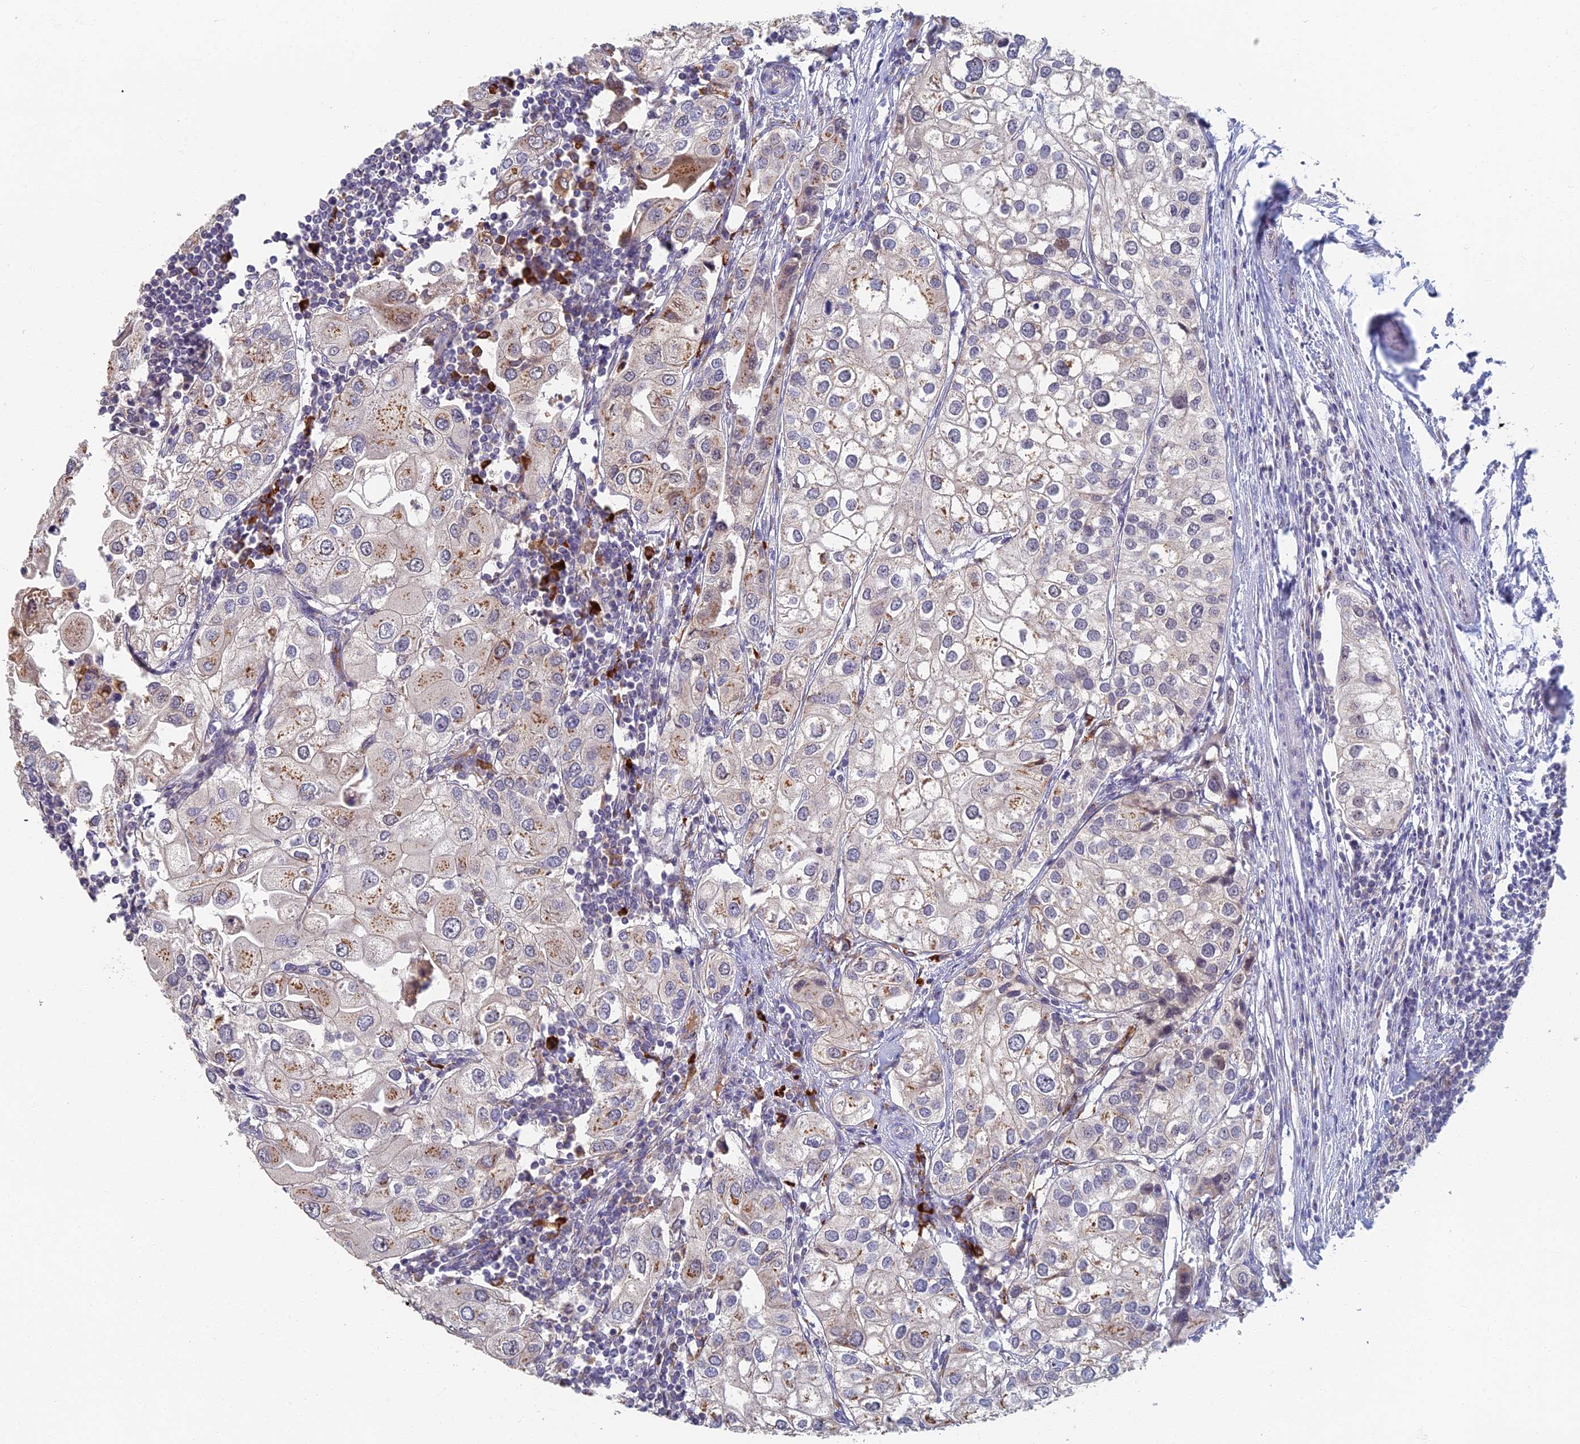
{"staining": {"intensity": "moderate", "quantity": "<25%", "location": "cytoplasmic/membranous"}, "tissue": "urothelial cancer", "cell_type": "Tumor cells", "image_type": "cancer", "snomed": [{"axis": "morphology", "description": "Urothelial carcinoma, High grade"}, {"axis": "topography", "description": "Urinary bladder"}], "caption": "Immunohistochemistry (IHC) (DAB (3,3'-diaminobenzidine)) staining of human high-grade urothelial carcinoma shows moderate cytoplasmic/membranous protein staining in approximately <25% of tumor cells.", "gene": "GPATCH1", "patient": {"sex": "male", "age": 64}}